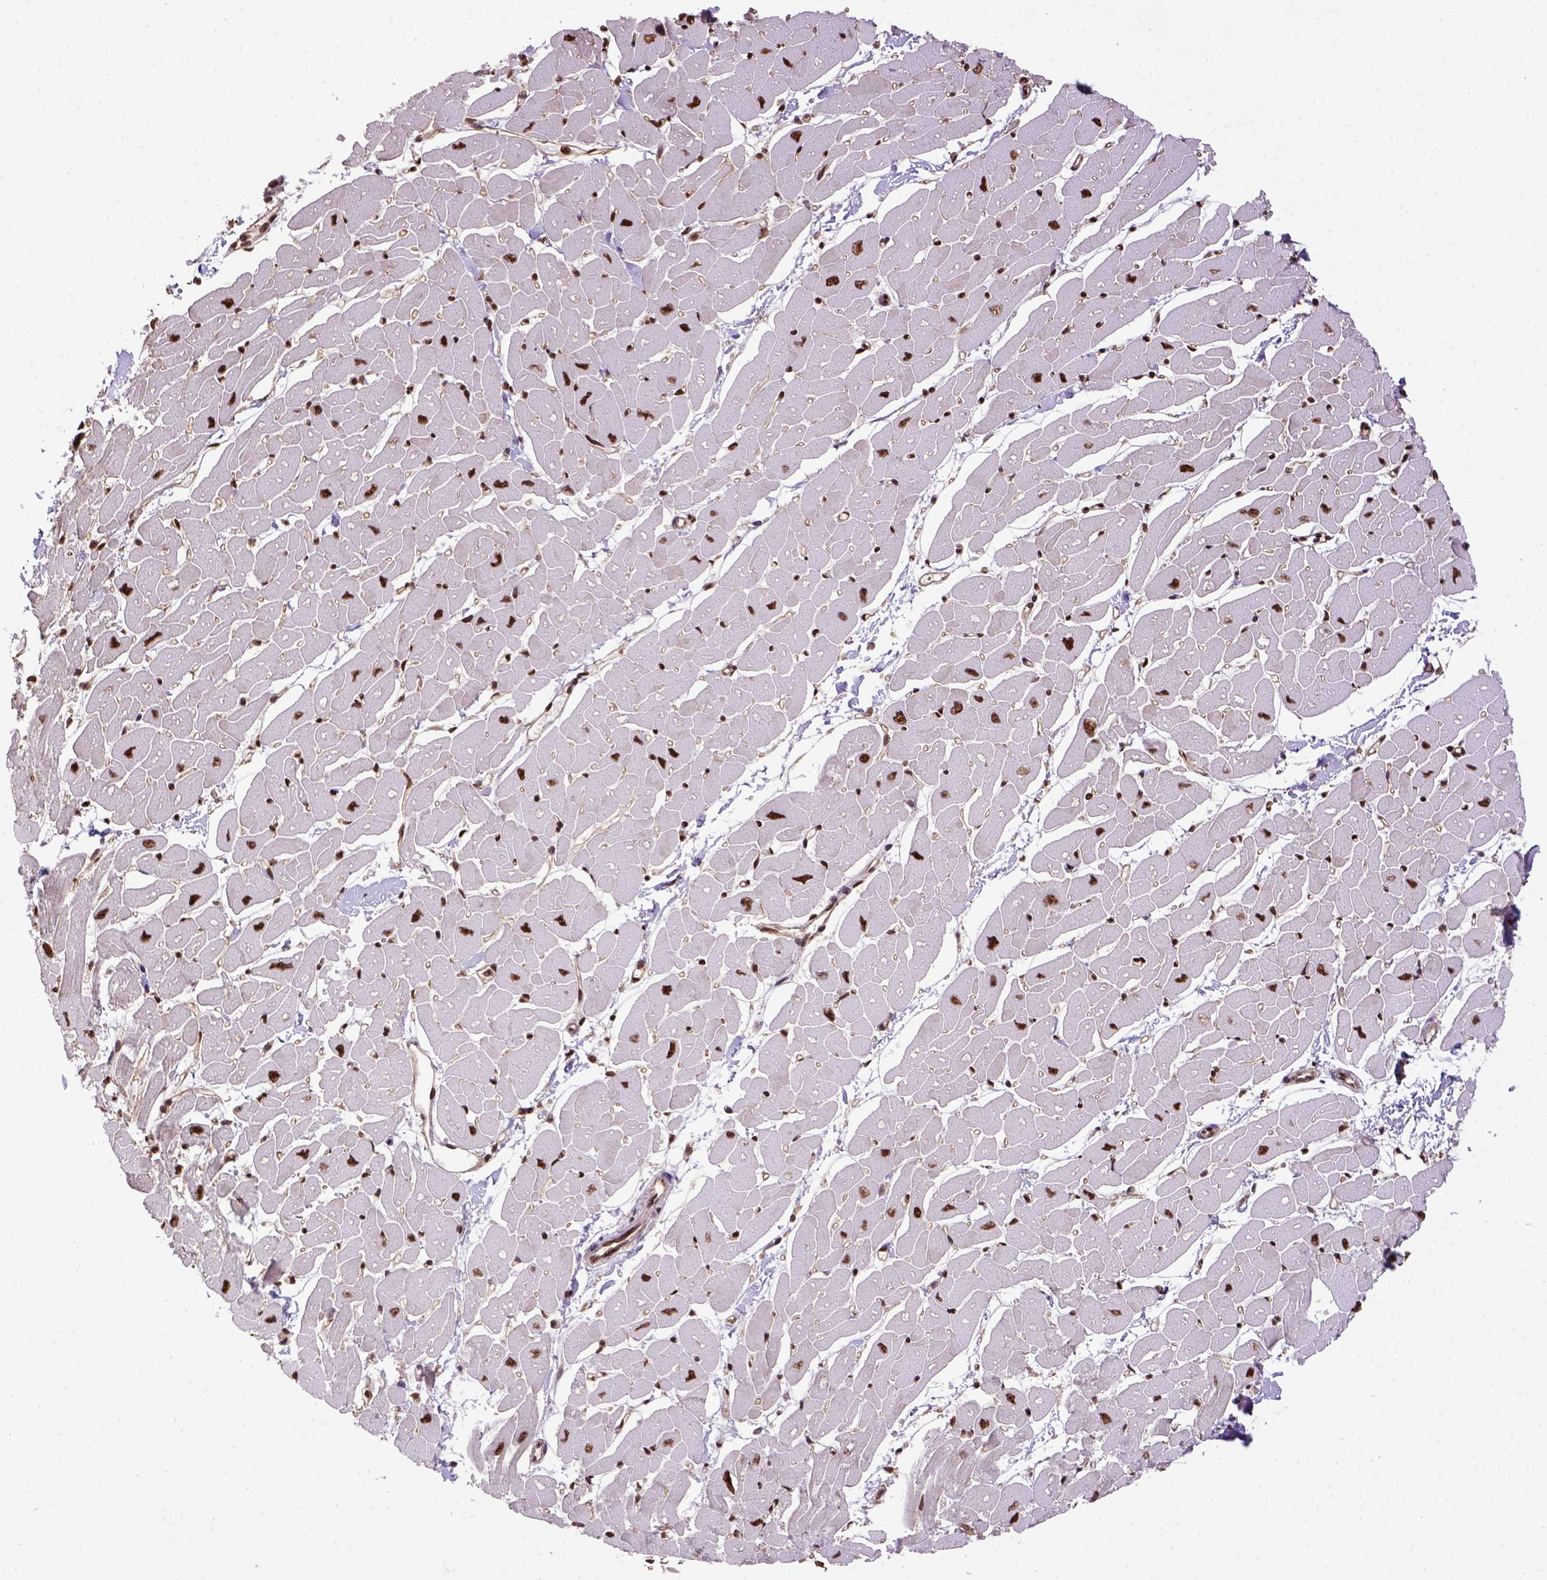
{"staining": {"intensity": "strong", "quantity": ">75%", "location": "nuclear"}, "tissue": "heart muscle", "cell_type": "Cardiomyocytes", "image_type": "normal", "snomed": [{"axis": "morphology", "description": "Normal tissue, NOS"}, {"axis": "topography", "description": "Heart"}], "caption": "Protein analysis of benign heart muscle exhibits strong nuclear staining in approximately >75% of cardiomyocytes.", "gene": "PPIG", "patient": {"sex": "male", "age": 57}}